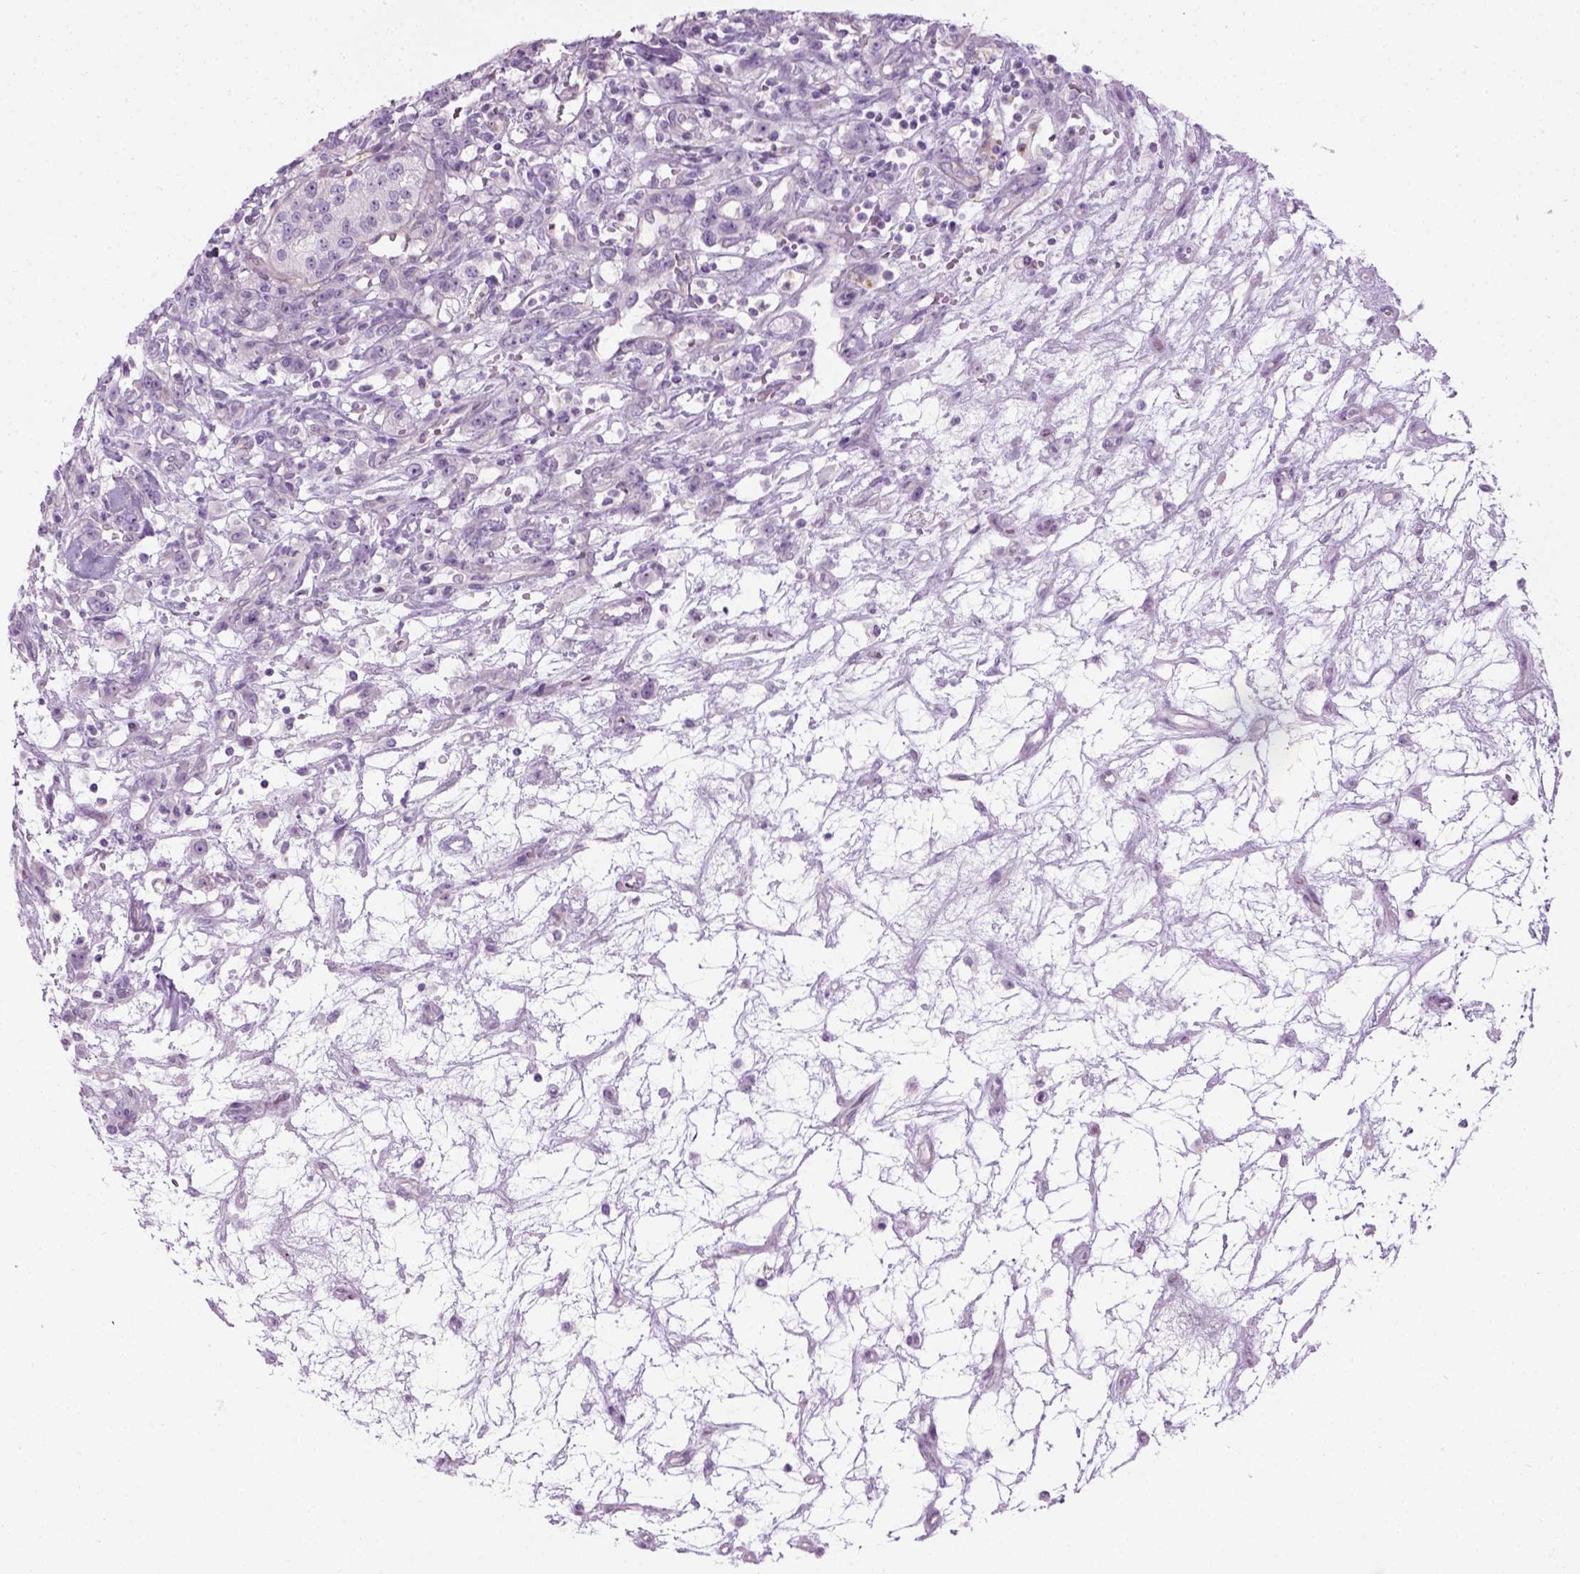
{"staining": {"intensity": "negative", "quantity": "none", "location": "none"}, "tissue": "renal cancer", "cell_type": "Tumor cells", "image_type": "cancer", "snomed": [{"axis": "morphology", "description": "Adenocarcinoma, NOS"}, {"axis": "topography", "description": "Kidney"}], "caption": "The immunohistochemistry (IHC) image has no significant positivity in tumor cells of adenocarcinoma (renal) tissue. (Brightfield microscopy of DAB immunohistochemistry at high magnification).", "gene": "CIBAR2", "patient": {"sex": "female", "age": 63}}